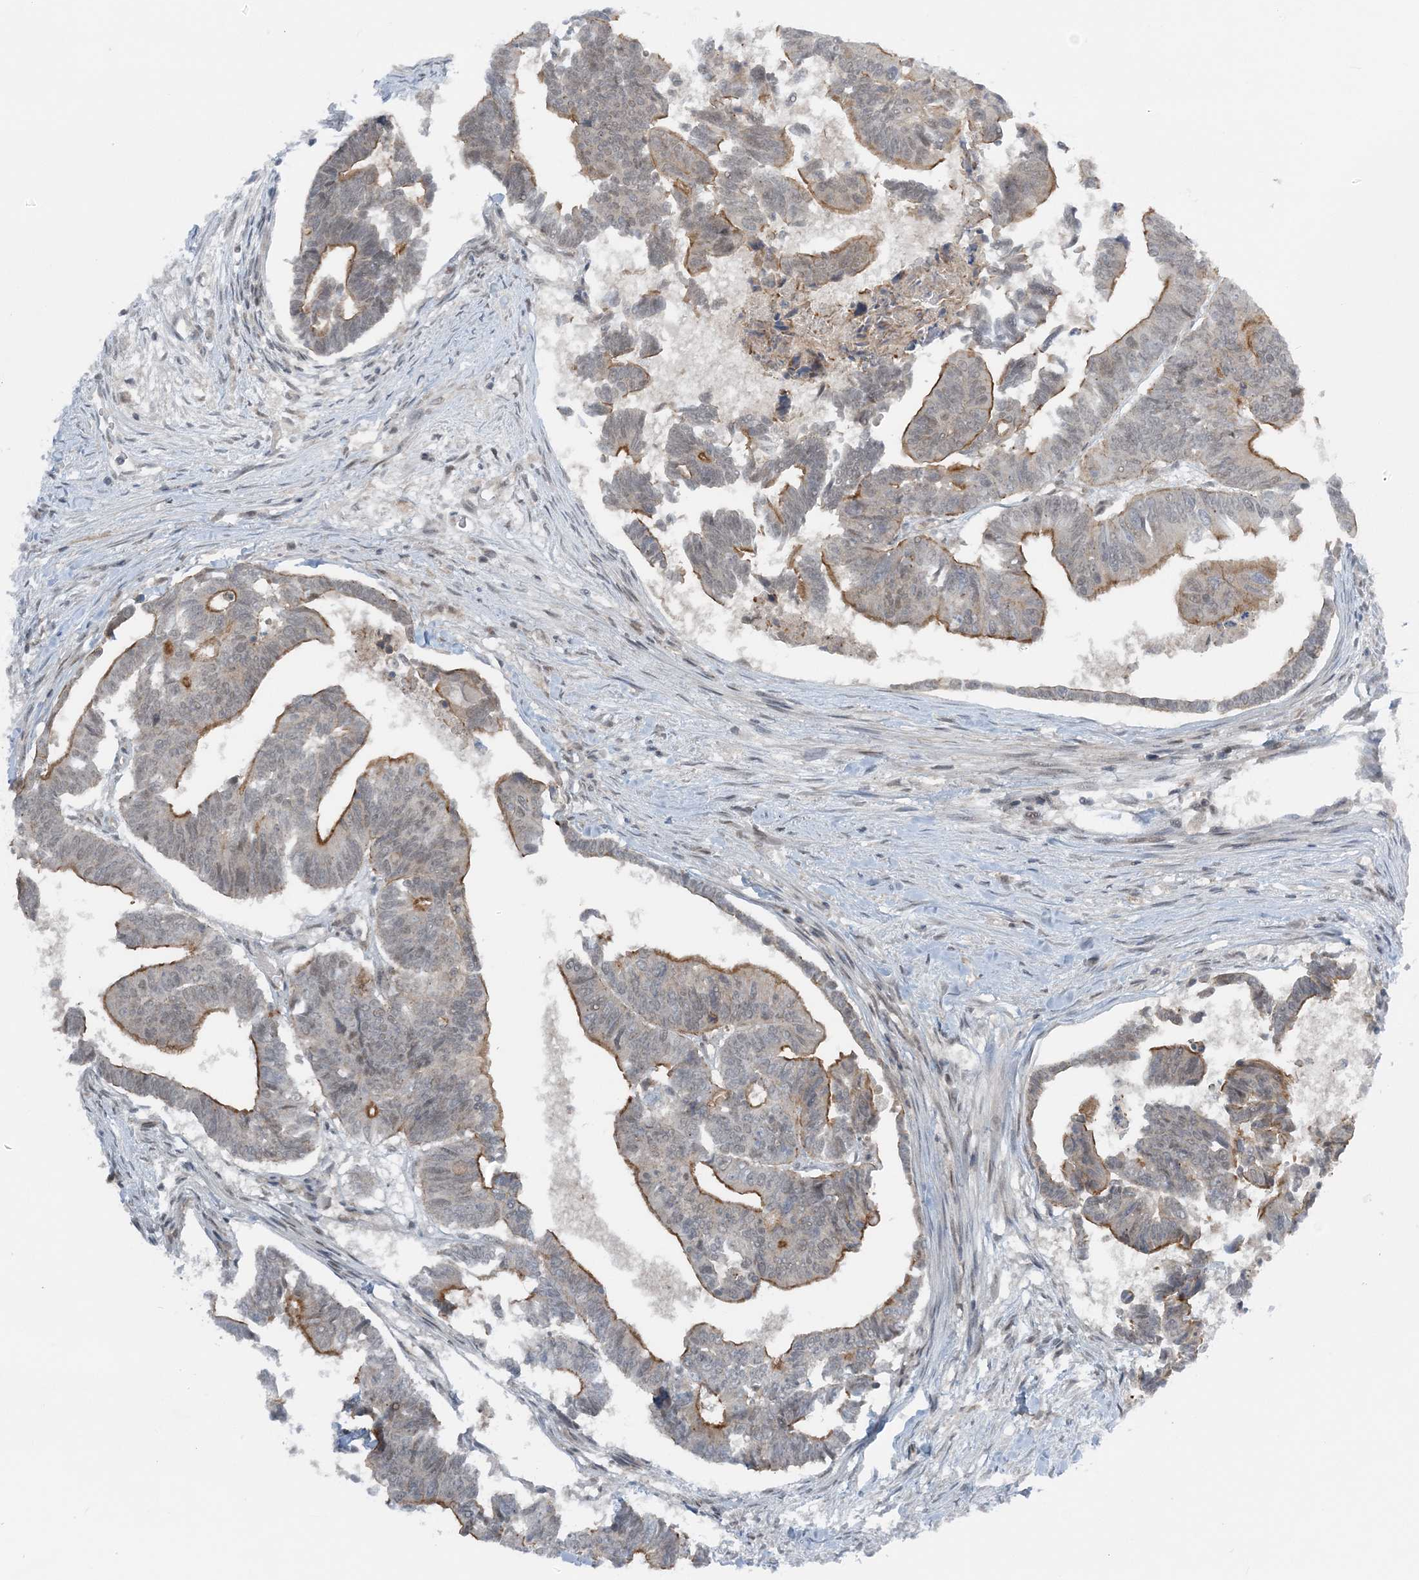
{"staining": {"intensity": "moderate", "quantity": "25%-75%", "location": "cytoplasmic/membranous"}, "tissue": "colorectal cancer", "cell_type": "Tumor cells", "image_type": "cancer", "snomed": [{"axis": "morphology", "description": "Adenocarcinoma, NOS"}, {"axis": "topography", "description": "Rectum"}], "caption": "Immunohistochemistry (IHC) histopathology image of human colorectal cancer (adenocarcinoma) stained for a protein (brown), which exhibits medium levels of moderate cytoplasmic/membranous expression in about 25%-75% of tumor cells.", "gene": "ATP11A", "patient": {"sex": "female", "age": 65}}